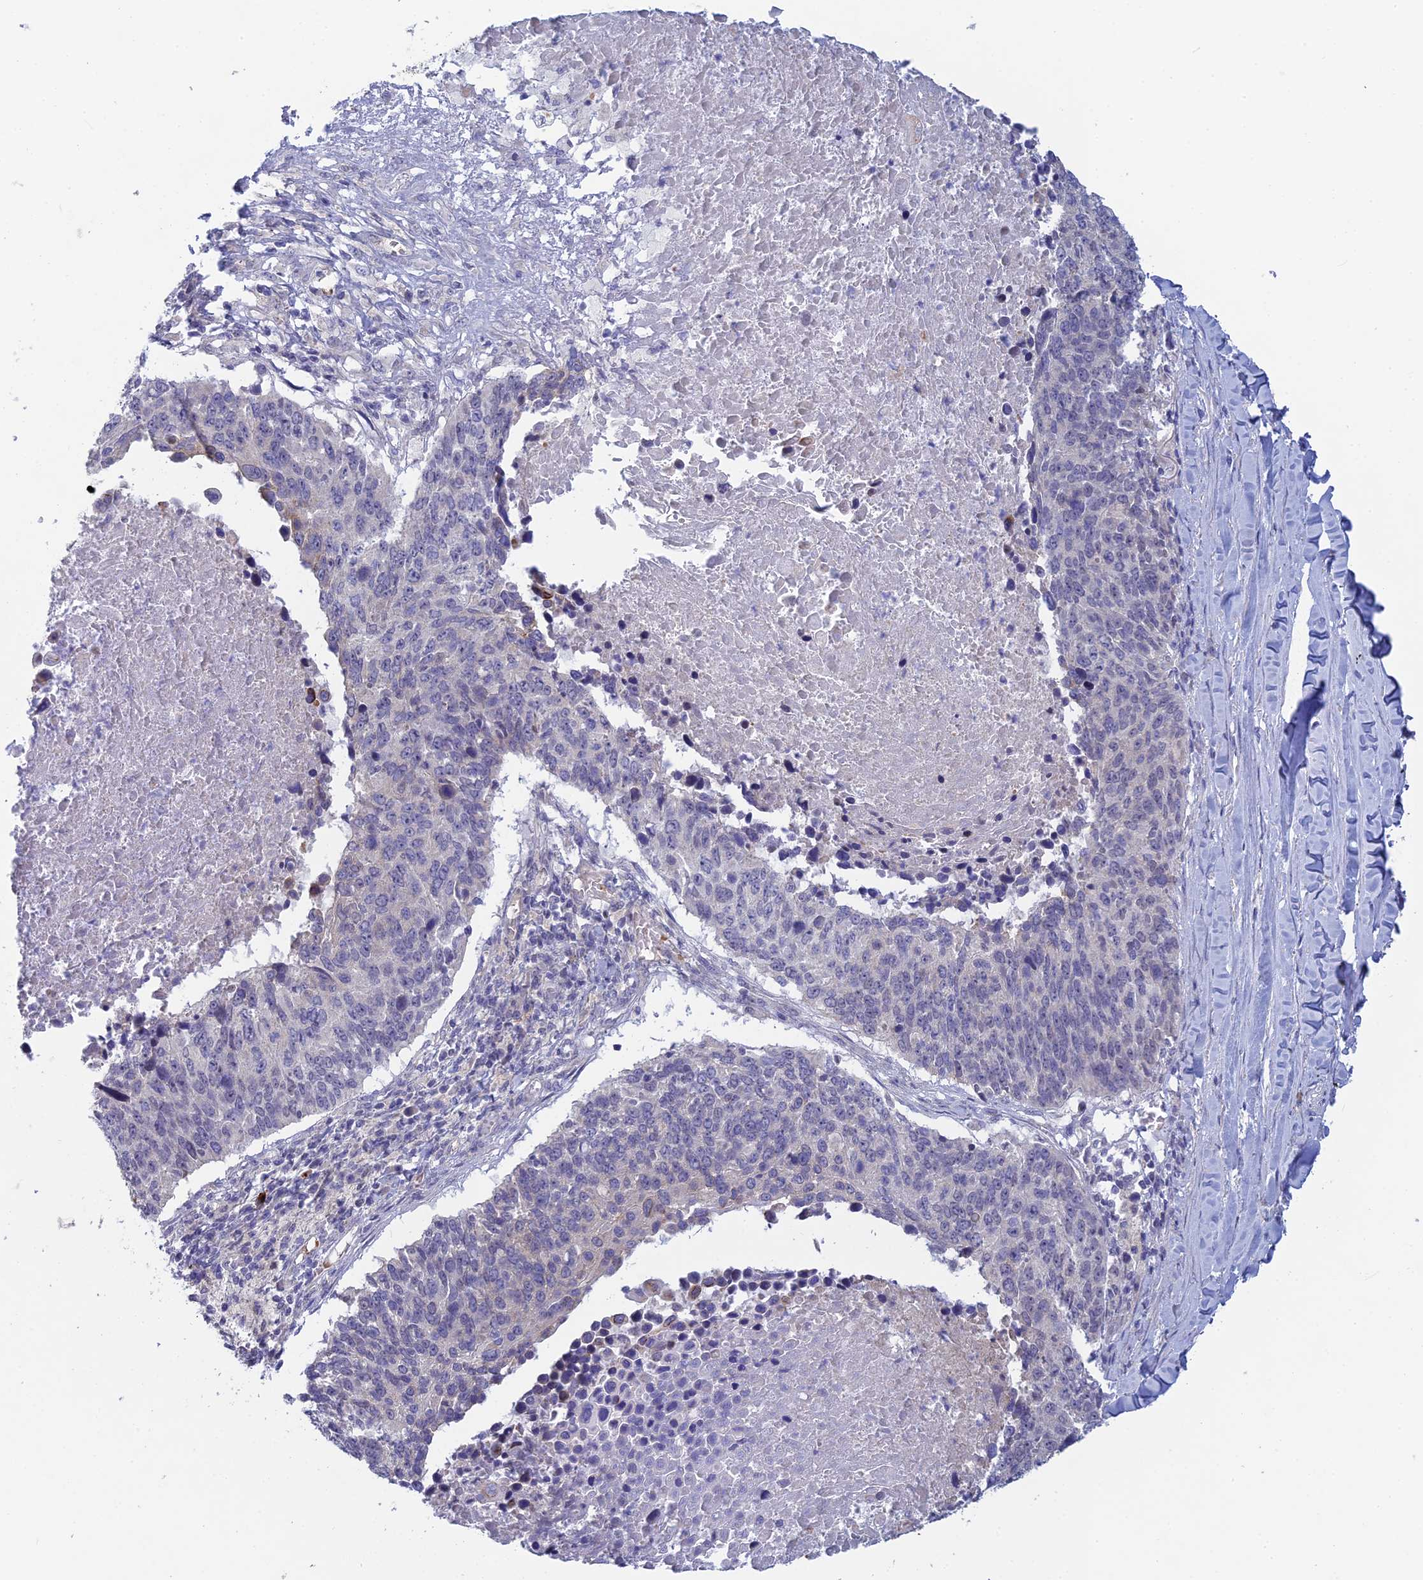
{"staining": {"intensity": "negative", "quantity": "none", "location": "none"}, "tissue": "lung cancer", "cell_type": "Tumor cells", "image_type": "cancer", "snomed": [{"axis": "morphology", "description": "Normal tissue, NOS"}, {"axis": "morphology", "description": "Squamous cell carcinoma, NOS"}, {"axis": "topography", "description": "Lymph node"}, {"axis": "topography", "description": "Lung"}], "caption": "This is a histopathology image of IHC staining of squamous cell carcinoma (lung), which shows no positivity in tumor cells.", "gene": "GIPC1", "patient": {"sex": "male", "age": 66}}